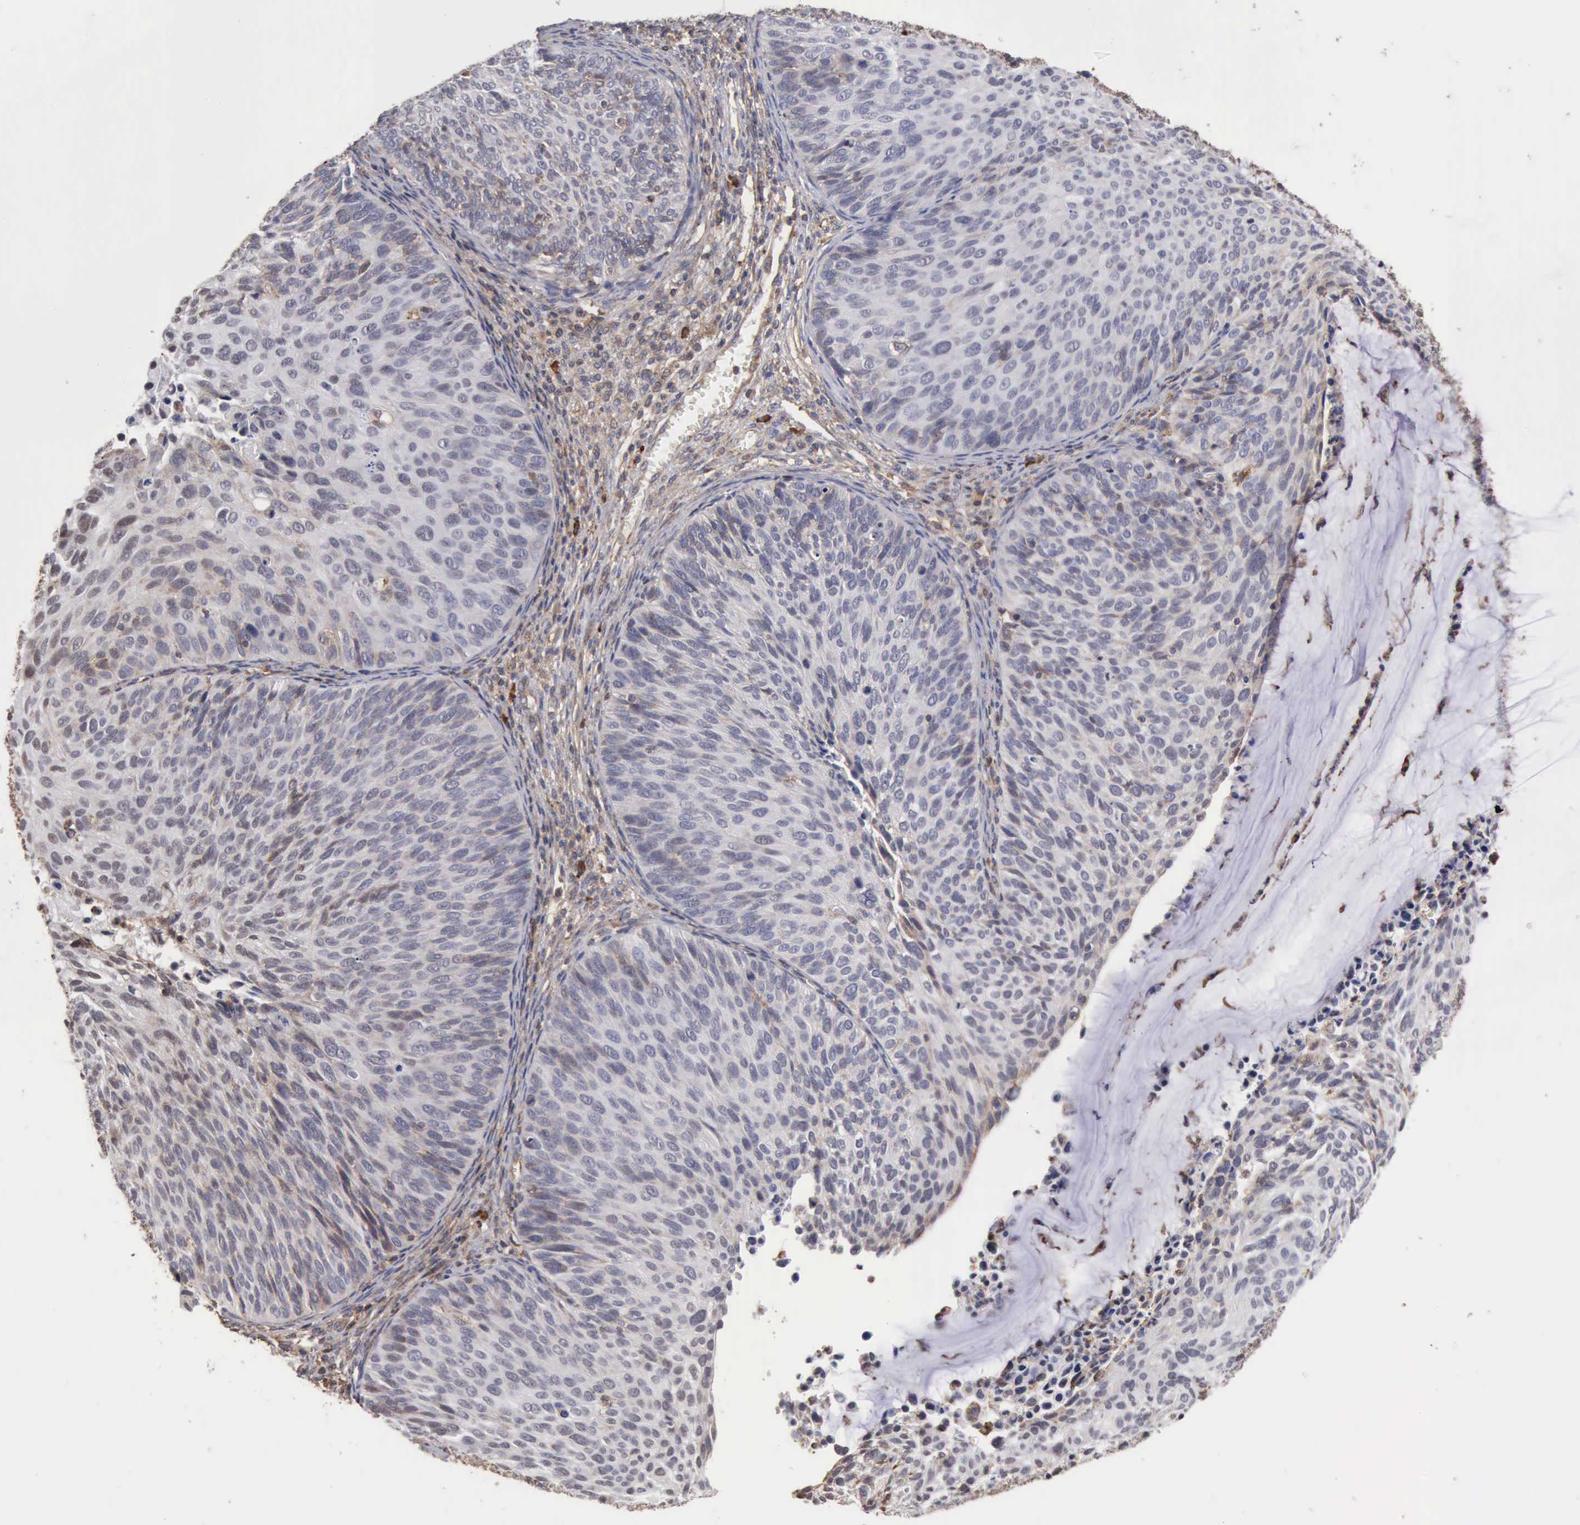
{"staining": {"intensity": "negative", "quantity": "none", "location": "none"}, "tissue": "cervical cancer", "cell_type": "Tumor cells", "image_type": "cancer", "snomed": [{"axis": "morphology", "description": "Squamous cell carcinoma, NOS"}, {"axis": "topography", "description": "Cervix"}], "caption": "Immunohistochemical staining of human cervical cancer (squamous cell carcinoma) exhibits no significant staining in tumor cells.", "gene": "GPR101", "patient": {"sex": "female", "age": 36}}